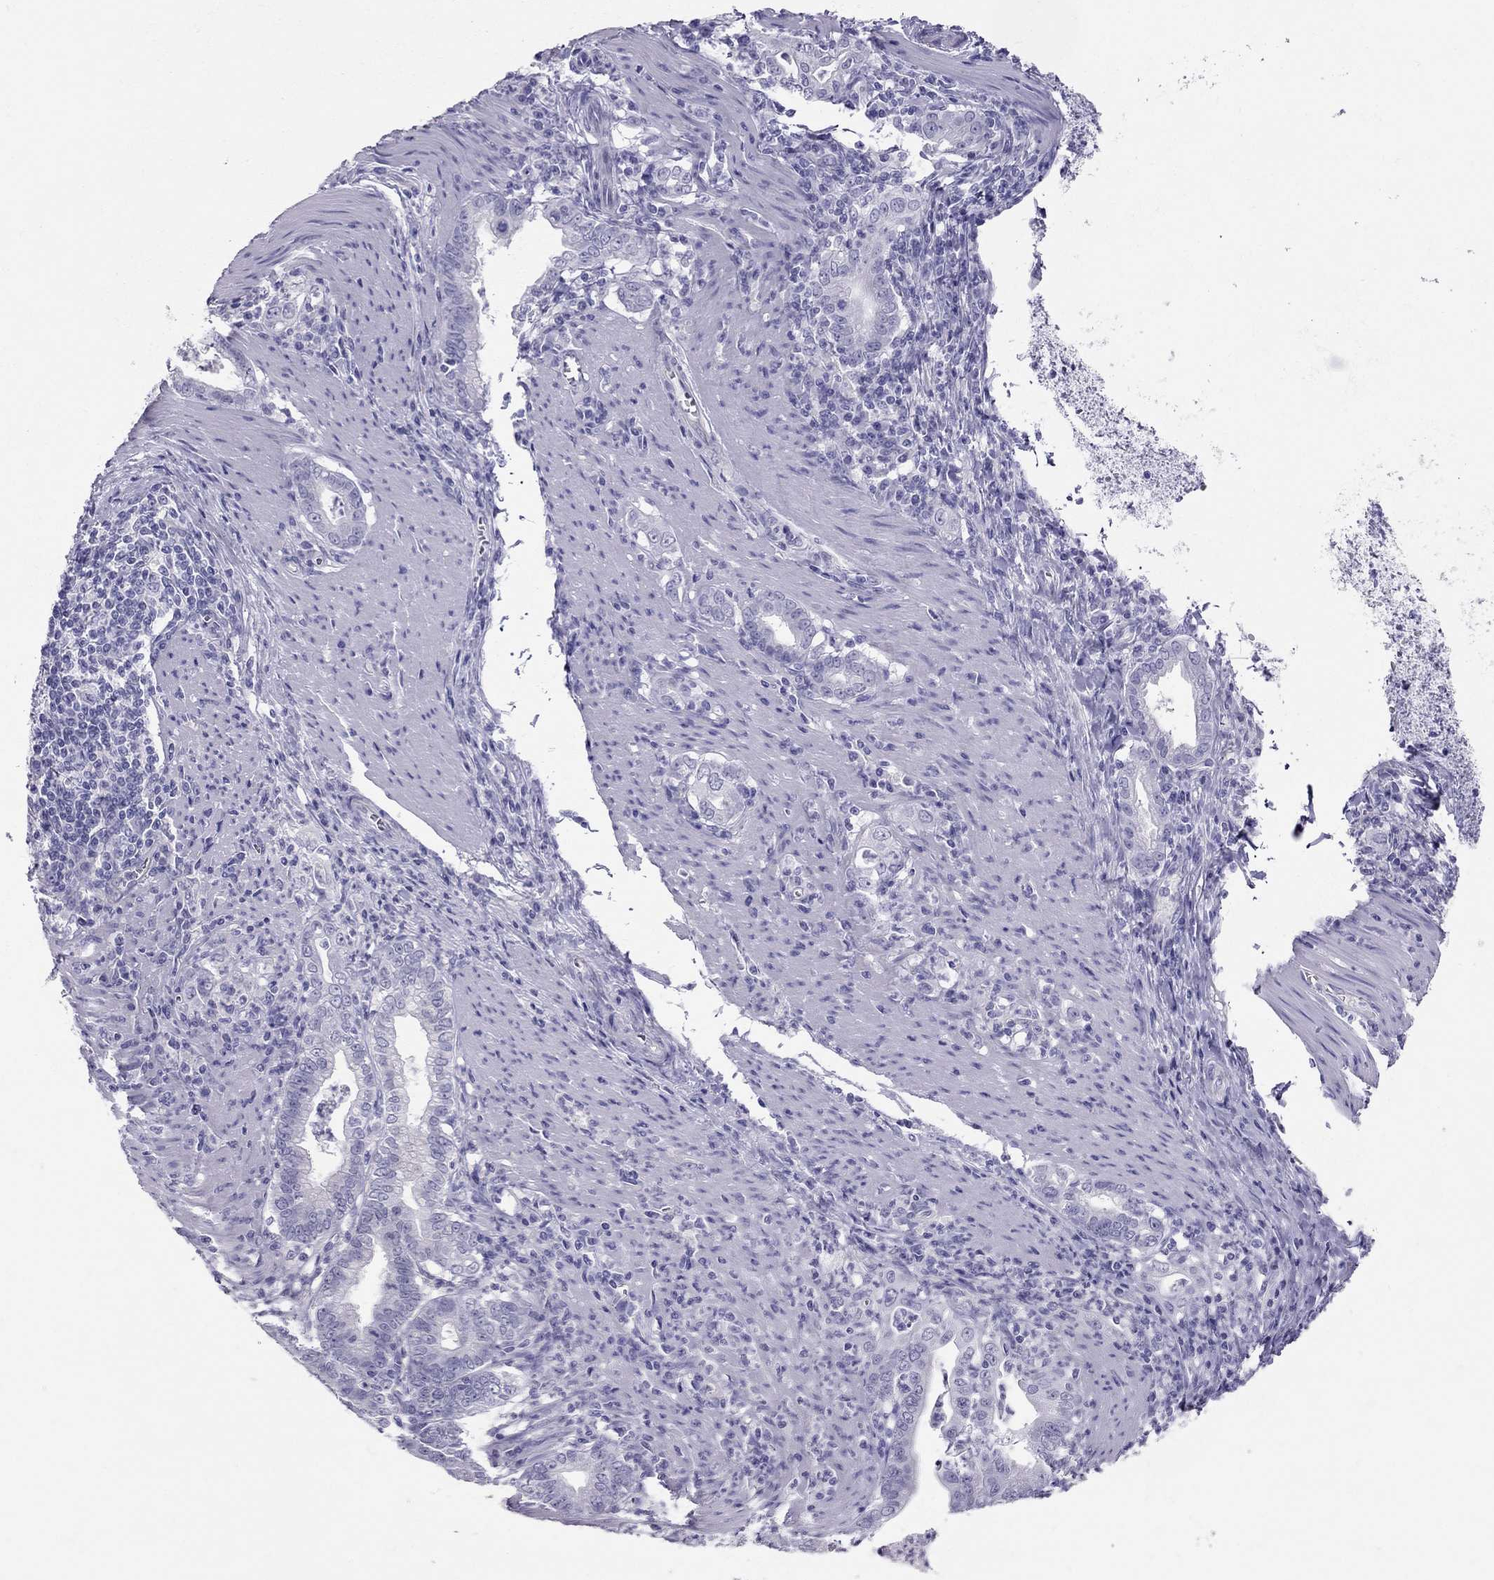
{"staining": {"intensity": "negative", "quantity": "none", "location": "none"}, "tissue": "stomach cancer", "cell_type": "Tumor cells", "image_type": "cancer", "snomed": [{"axis": "morphology", "description": "Adenocarcinoma, NOS"}, {"axis": "topography", "description": "Stomach, upper"}], "caption": "The immunohistochemistry (IHC) histopathology image has no significant staining in tumor cells of adenocarcinoma (stomach) tissue. (DAB (3,3'-diaminobenzidine) IHC with hematoxylin counter stain).", "gene": "PSMB11", "patient": {"sex": "female", "age": 79}}